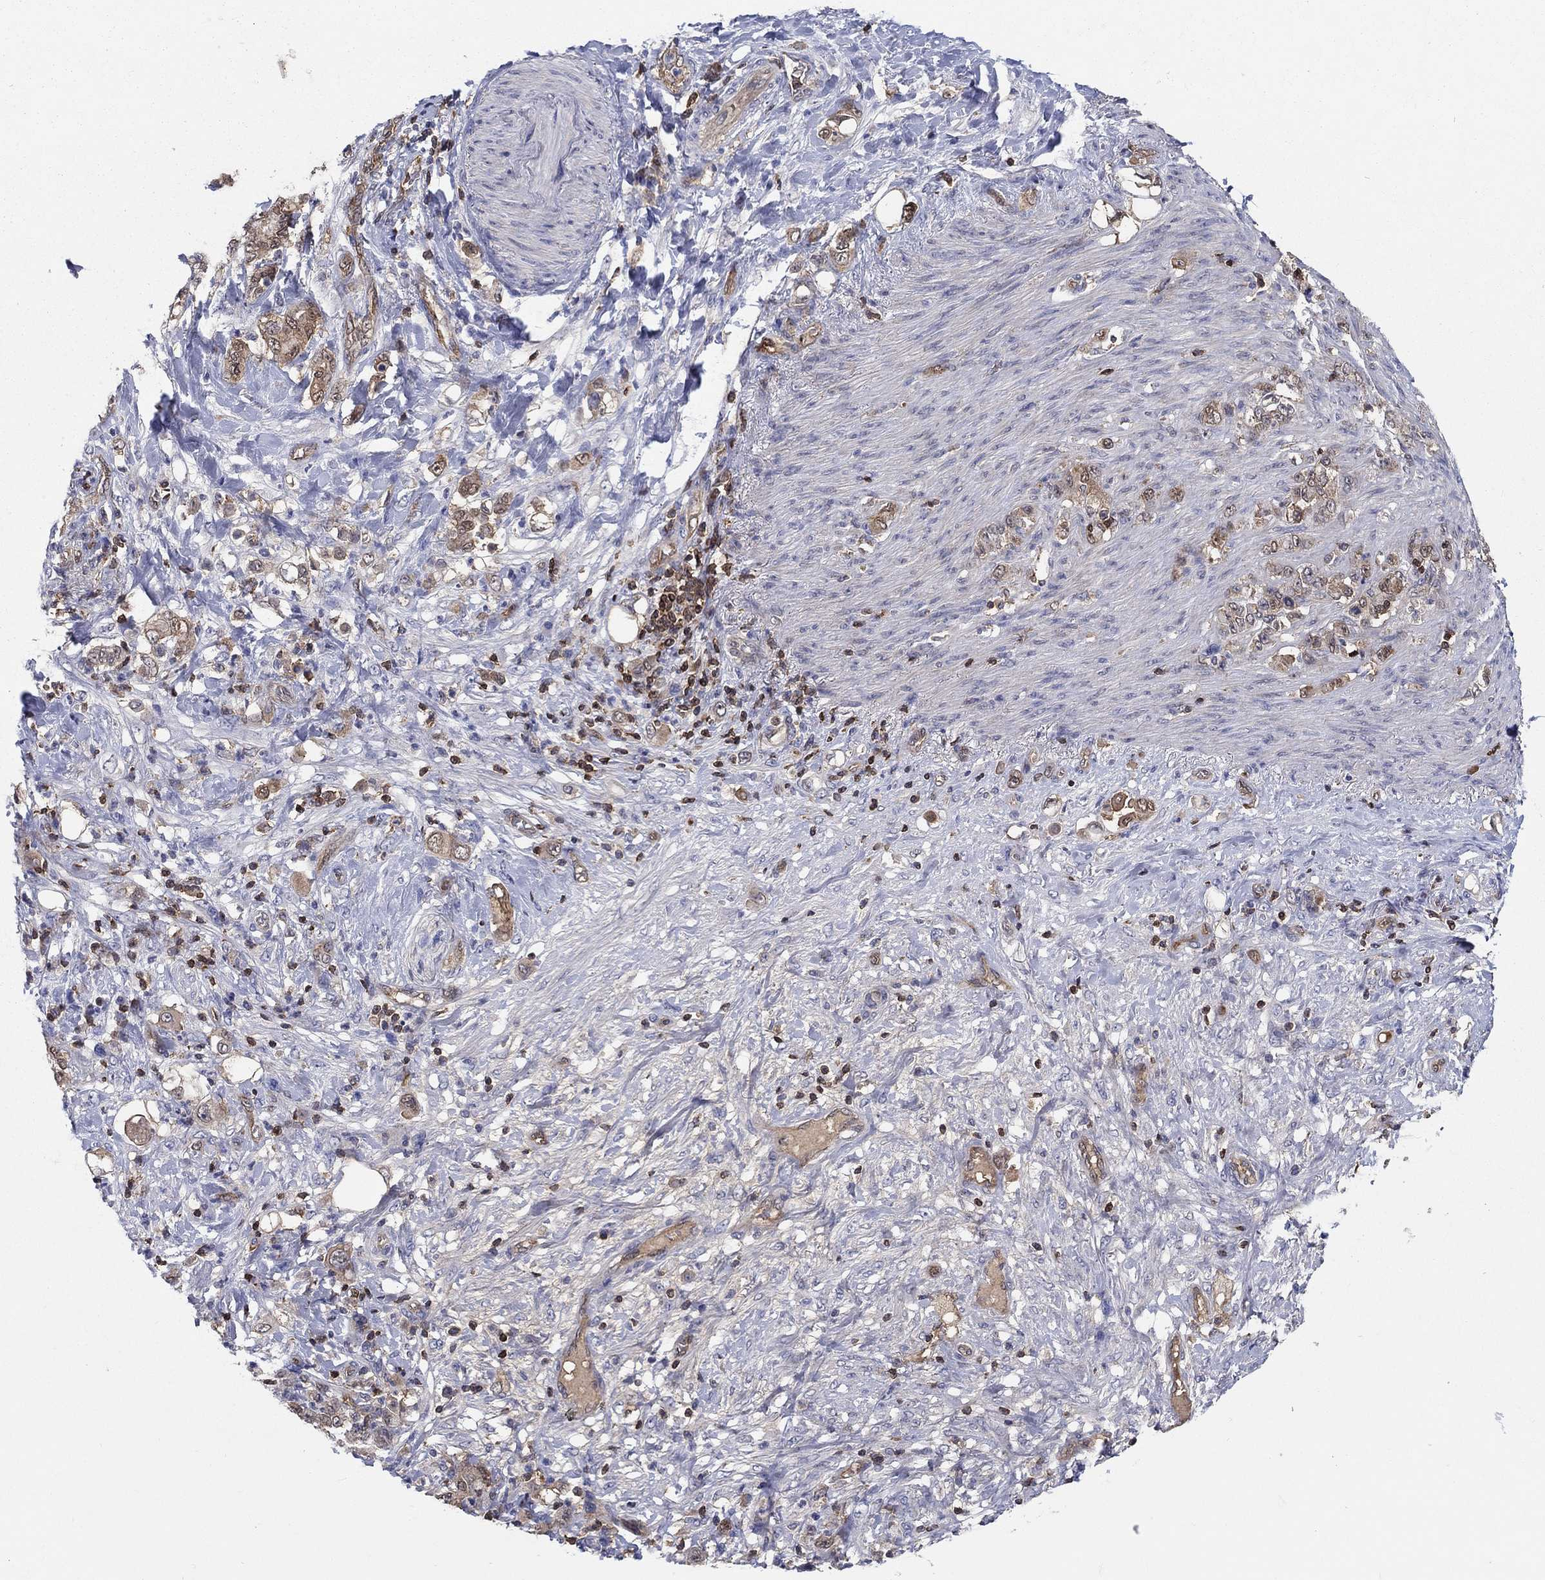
{"staining": {"intensity": "weak", "quantity": "25%-75%", "location": "cytoplasmic/membranous"}, "tissue": "stomach cancer", "cell_type": "Tumor cells", "image_type": "cancer", "snomed": [{"axis": "morphology", "description": "Adenocarcinoma, NOS"}, {"axis": "topography", "description": "Stomach"}], "caption": "Stomach adenocarcinoma stained with IHC shows weak cytoplasmic/membranous positivity in about 25%-75% of tumor cells.", "gene": "AGFG2", "patient": {"sex": "female", "age": 79}}